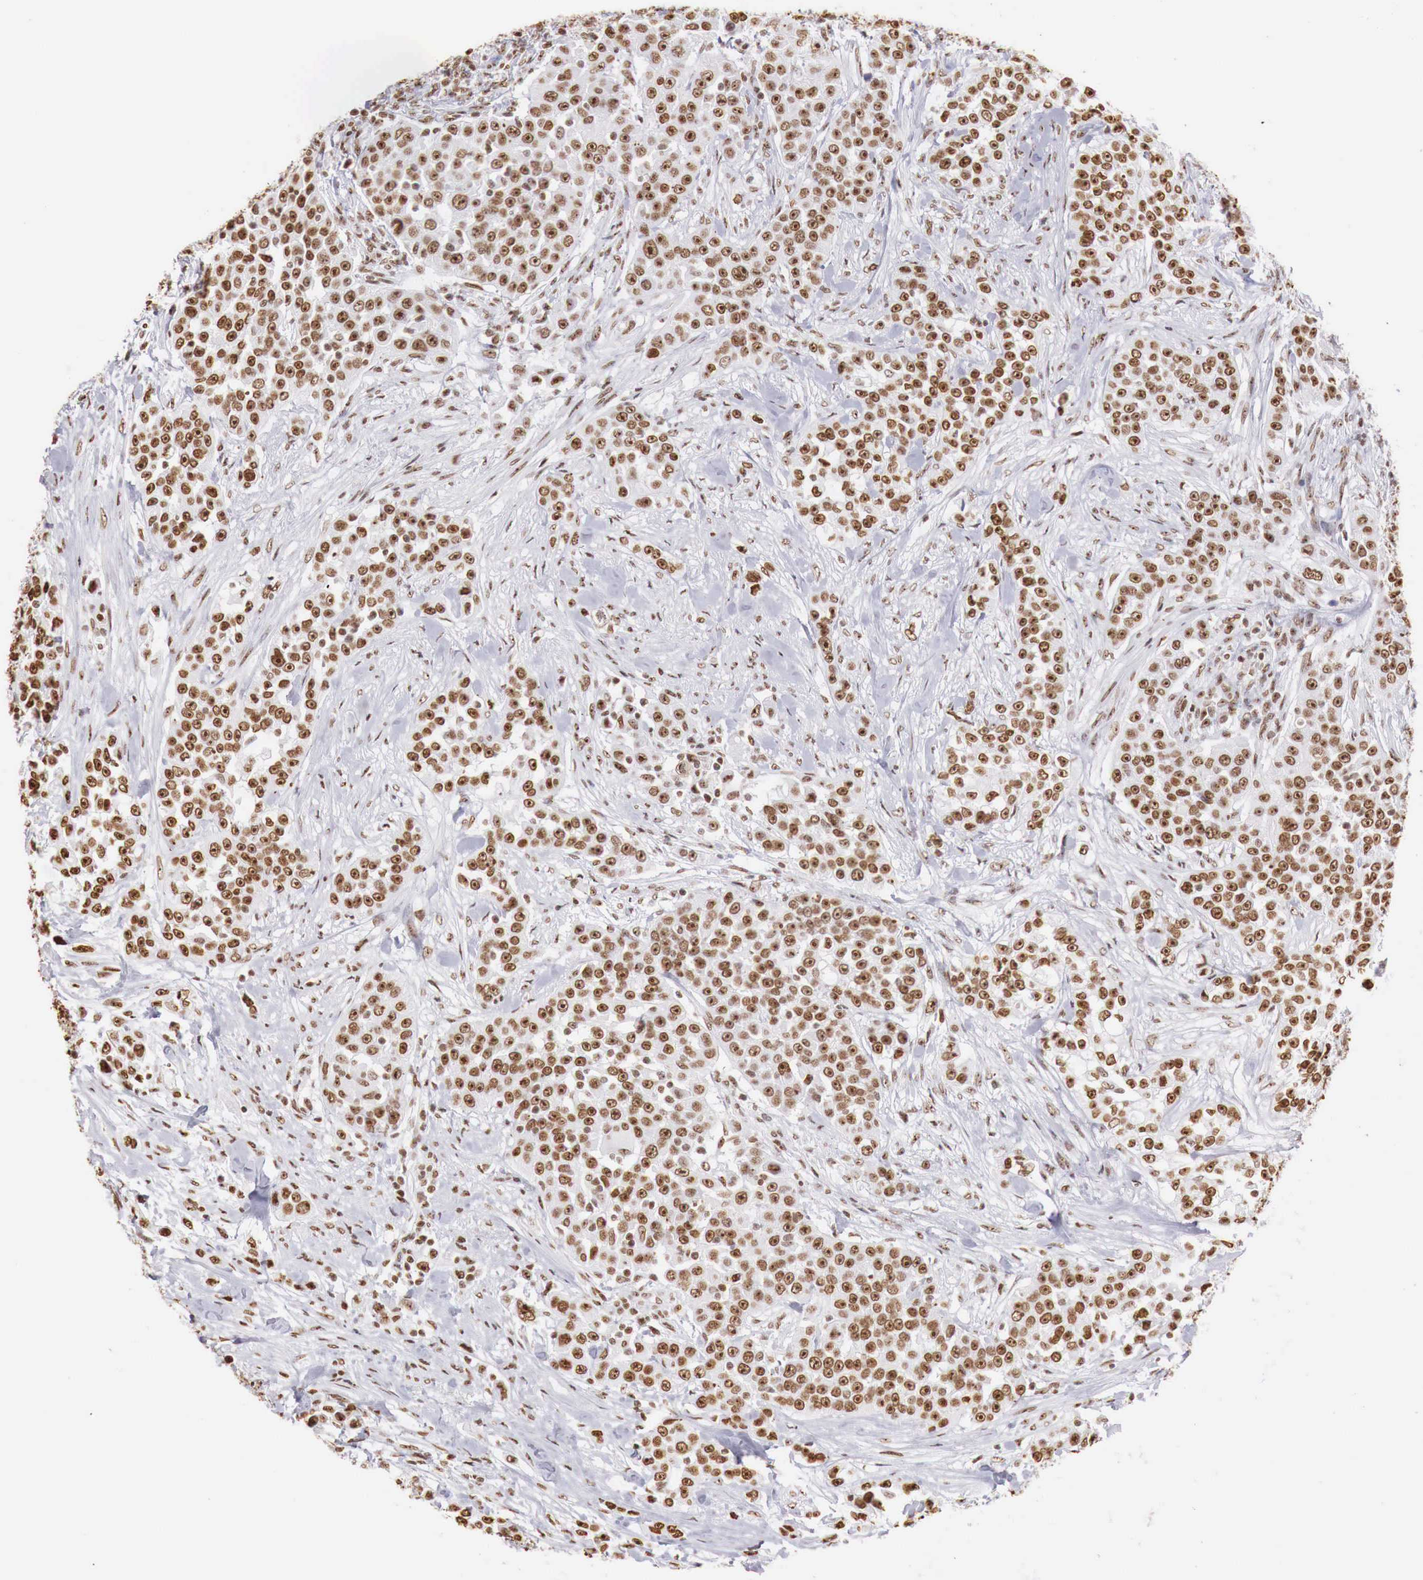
{"staining": {"intensity": "strong", "quantity": ">75%", "location": "nuclear"}, "tissue": "urothelial cancer", "cell_type": "Tumor cells", "image_type": "cancer", "snomed": [{"axis": "morphology", "description": "Urothelial carcinoma, High grade"}, {"axis": "topography", "description": "Urinary bladder"}], "caption": "Immunohistochemical staining of human high-grade urothelial carcinoma reveals high levels of strong nuclear expression in about >75% of tumor cells.", "gene": "DKC1", "patient": {"sex": "female", "age": 80}}